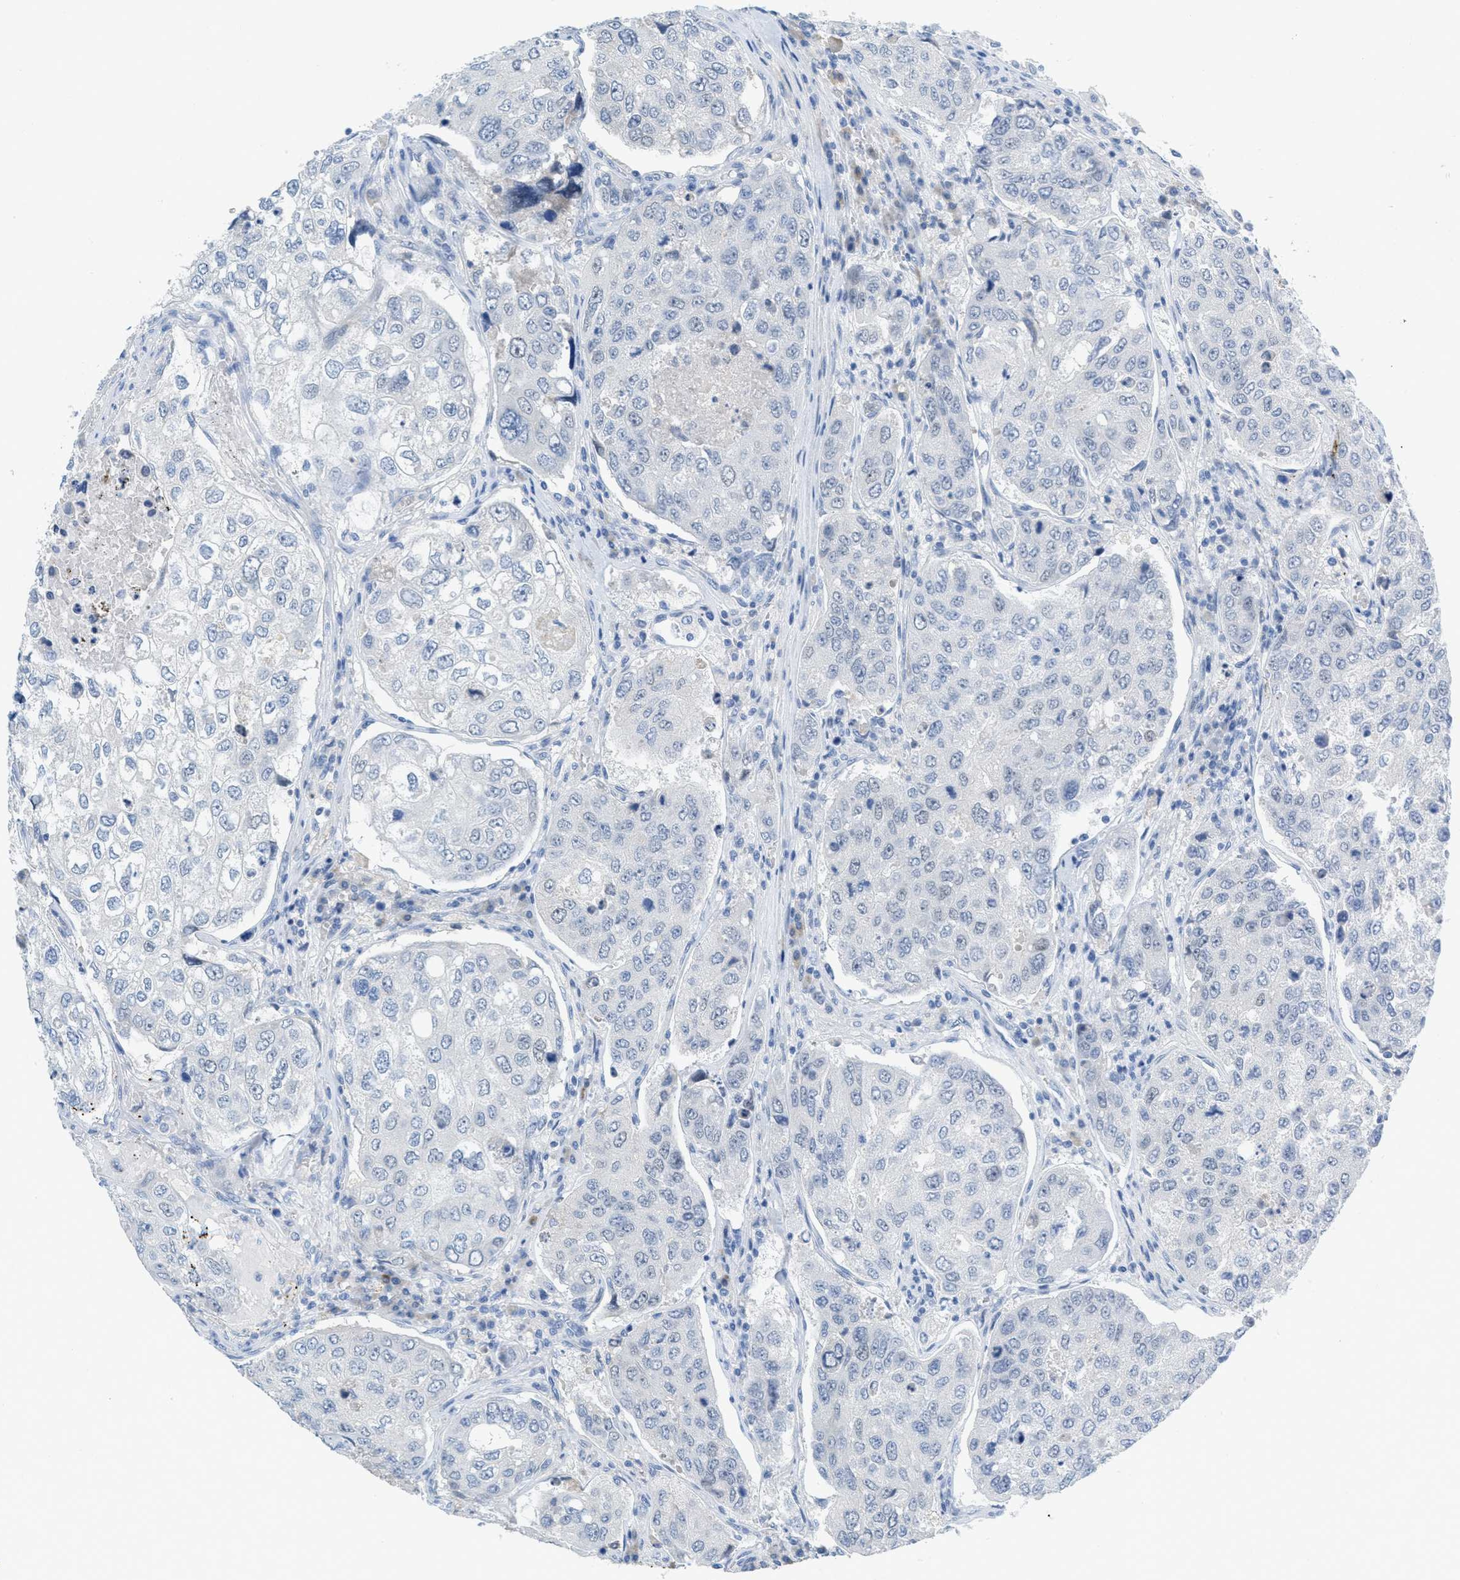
{"staining": {"intensity": "negative", "quantity": "none", "location": "none"}, "tissue": "urothelial cancer", "cell_type": "Tumor cells", "image_type": "cancer", "snomed": [{"axis": "morphology", "description": "Urothelial carcinoma, High grade"}, {"axis": "topography", "description": "Lymph node"}, {"axis": "topography", "description": "Urinary bladder"}], "caption": "Immunohistochemistry photomicrograph of neoplastic tissue: human urothelial carcinoma (high-grade) stained with DAB (3,3'-diaminobenzidine) exhibits no significant protein expression in tumor cells. (DAB (3,3'-diaminobenzidine) immunohistochemistry (IHC), high magnification).", "gene": "HSF2", "patient": {"sex": "male", "age": 51}}